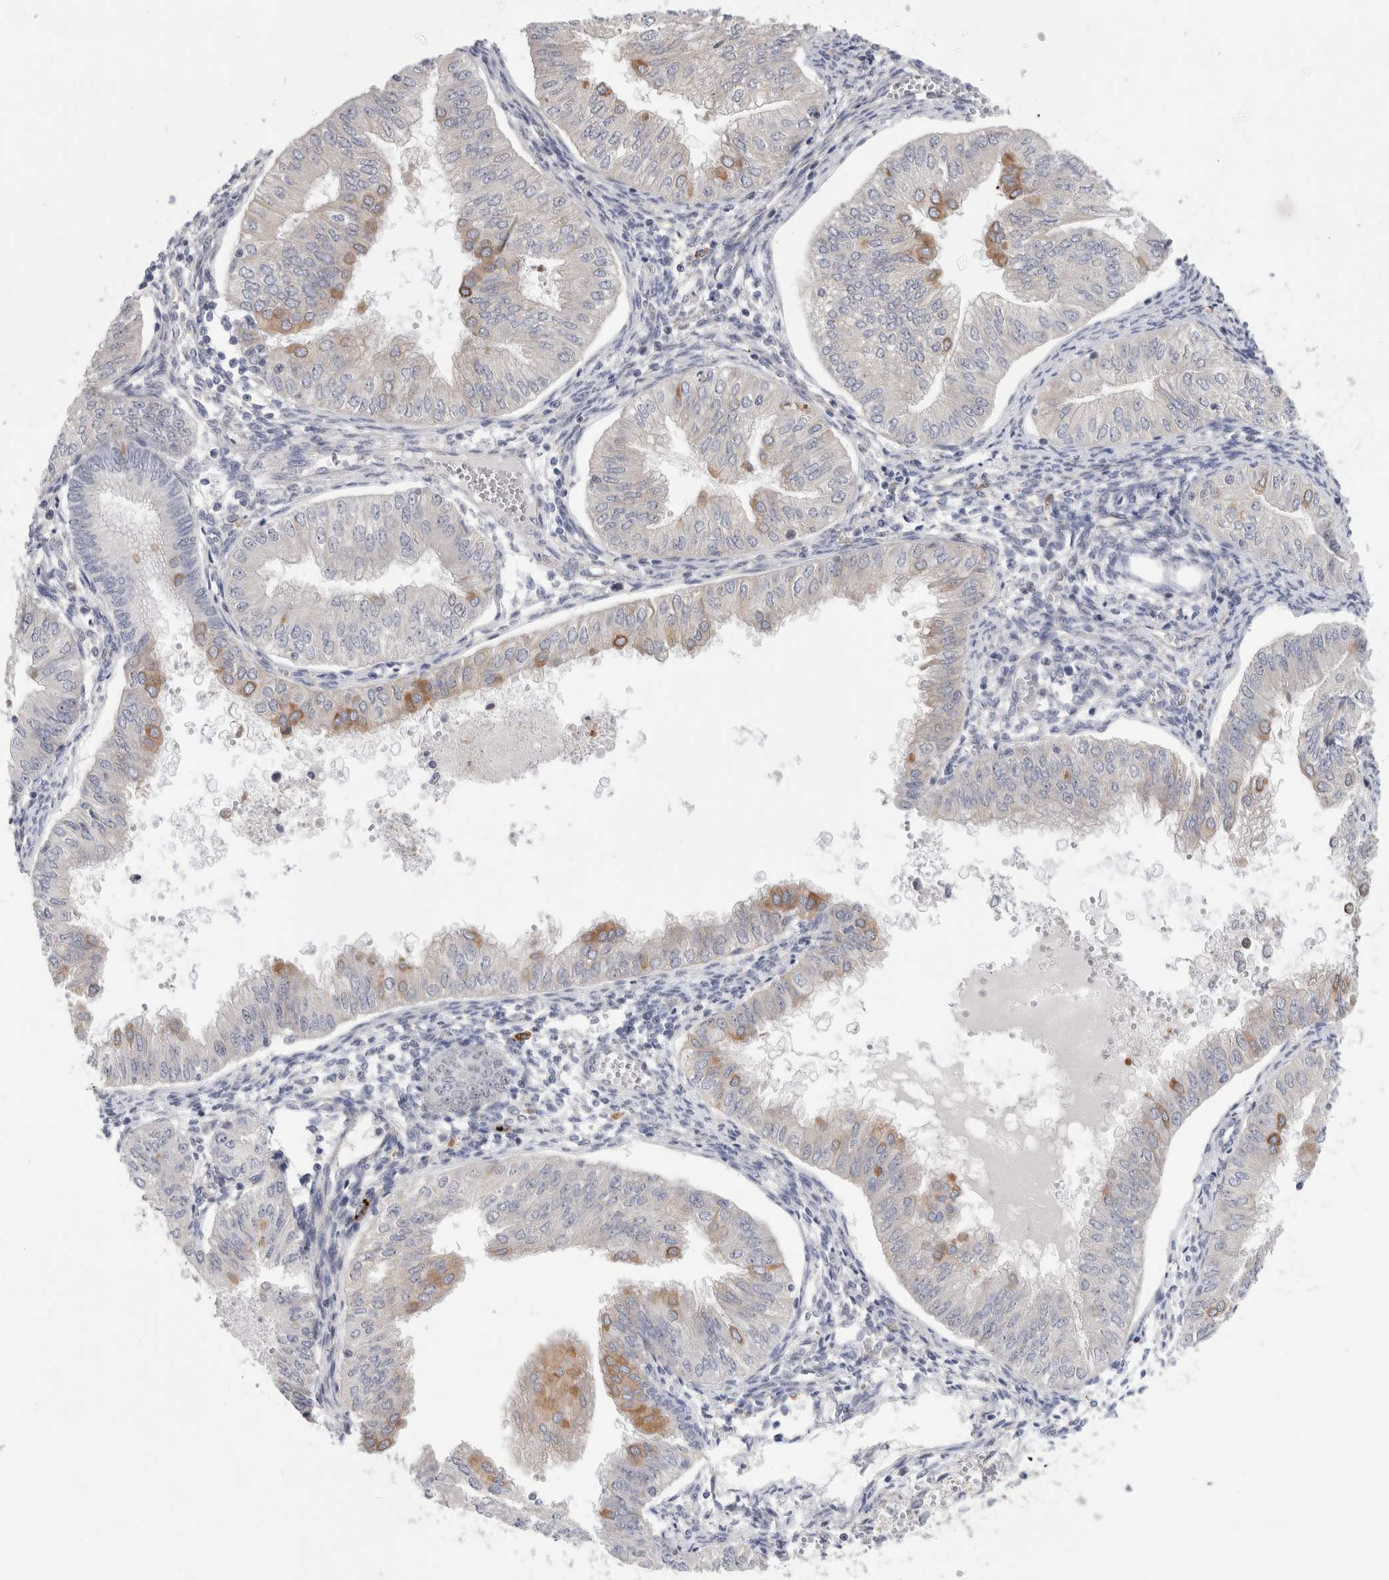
{"staining": {"intensity": "moderate", "quantity": "<25%", "location": "cytoplasmic/membranous"}, "tissue": "endometrial cancer", "cell_type": "Tumor cells", "image_type": "cancer", "snomed": [{"axis": "morphology", "description": "Normal tissue, NOS"}, {"axis": "morphology", "description": "Adenocarcinoma, NOS"}, {"axis": "topography", "description": "Endometrium"}], "caption": "Human endometrial cancer (adenocarcinoma) stained with a protein marker exhibits moderate staining in tumor cells.", "gene": "SYTL5", "patient": {"sex": "female", "age": 53}}